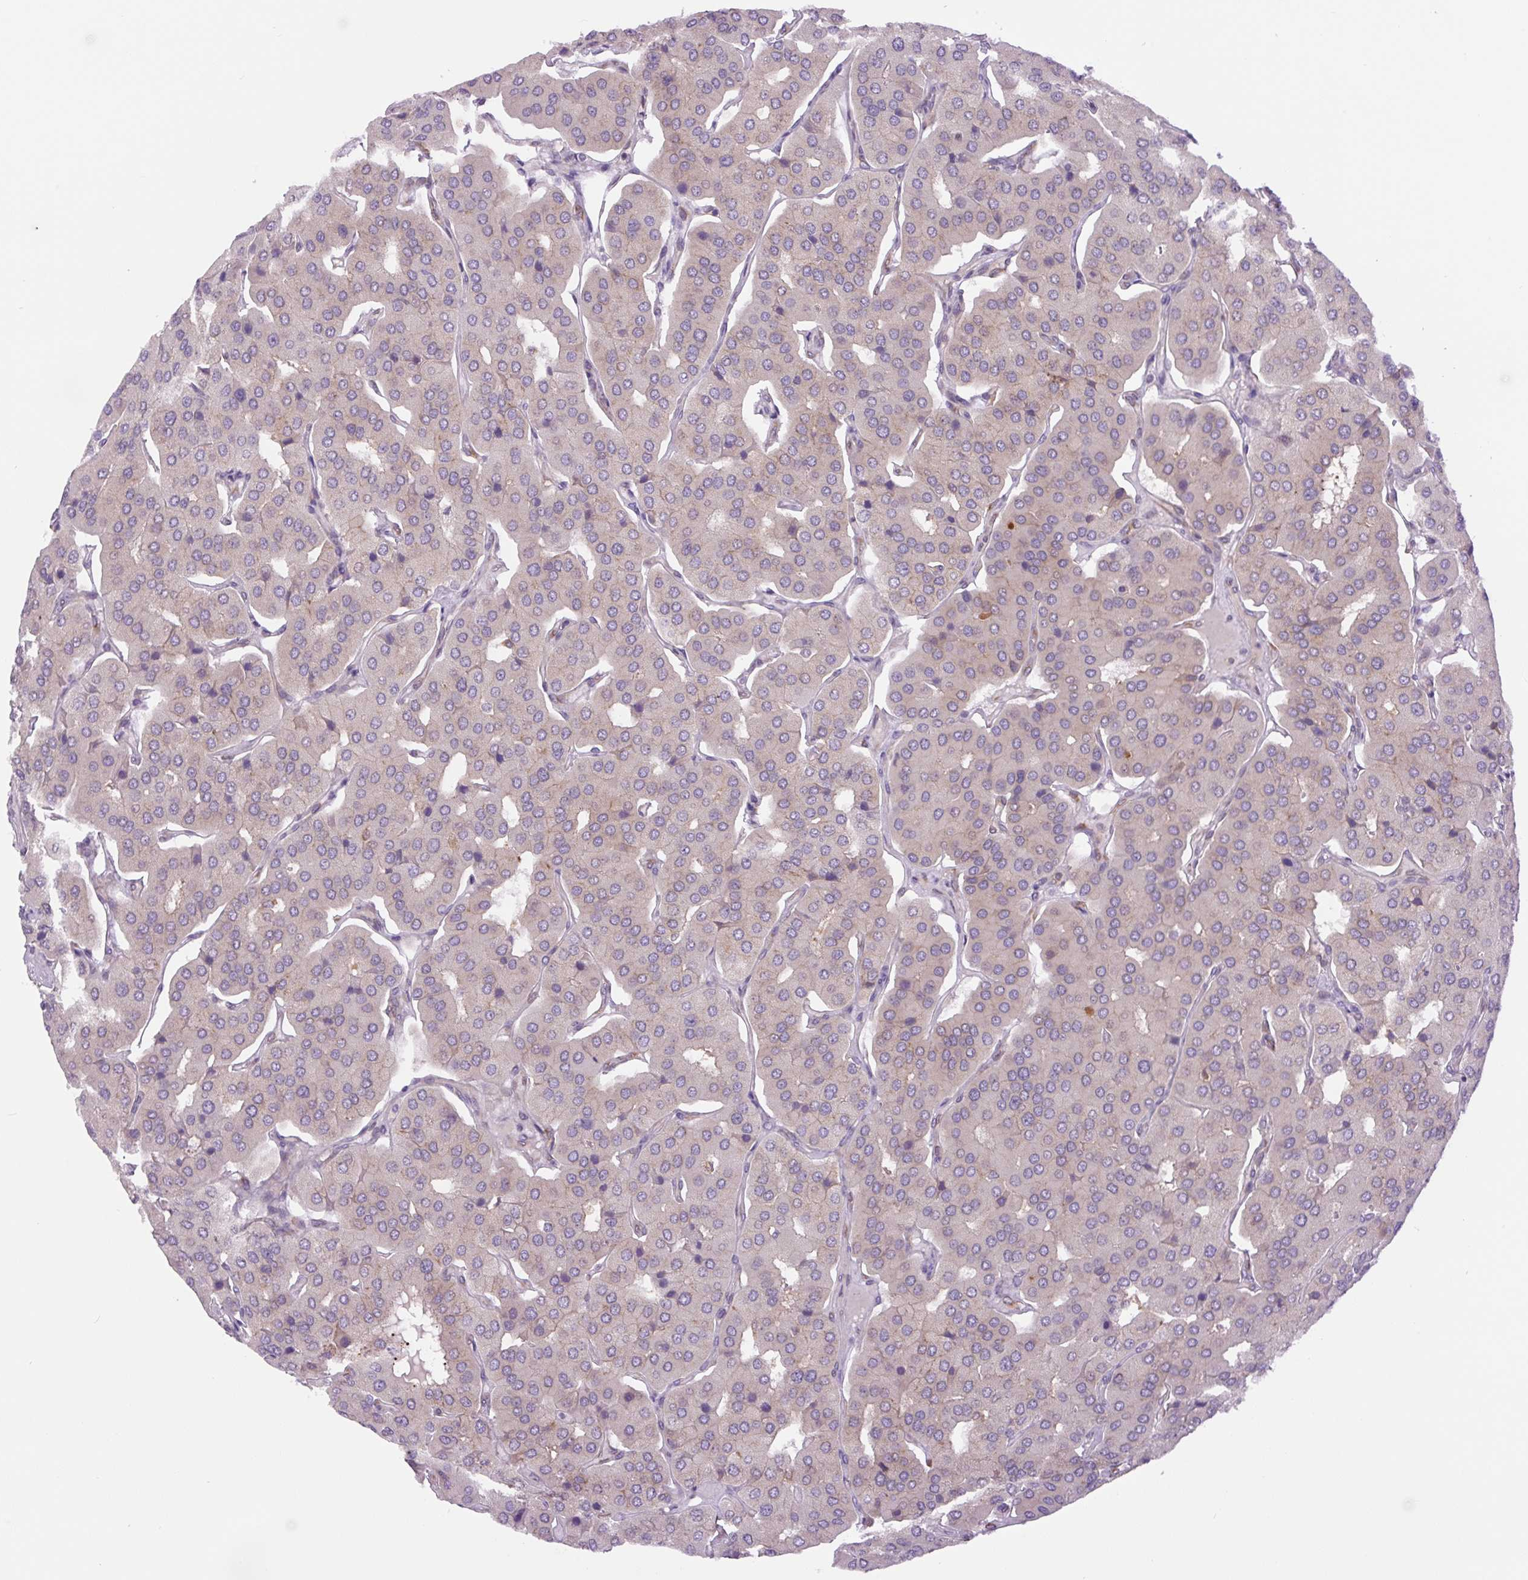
{"staining": {"intensity": "weak", "quantity": "<25%", "location": "cytoplasmic/membranous"}, "tissue": "parathyroid gland", "cell_type": "Glandular cells", "image_type": "normal", "snomed": [{"axis": "morphology", "description": "Normal tissue, NOS"}, {"axis": "morphology", "description": "Adenoma, NOS"}, {"axis": "topography", "description": "Parathyroid gland"}], "caption": "DAB immunohistochemical staining of normal parathyroid gland shows no significant staining in glandular cells. Brightfield microscopy of IHC stained with DAB (3,3'-diaminobenzidine) (brown) and hematoxylin (blue), captured at high magnification.", "gene": "MINK1", "patient": {"sex": "female", "age": 86}}